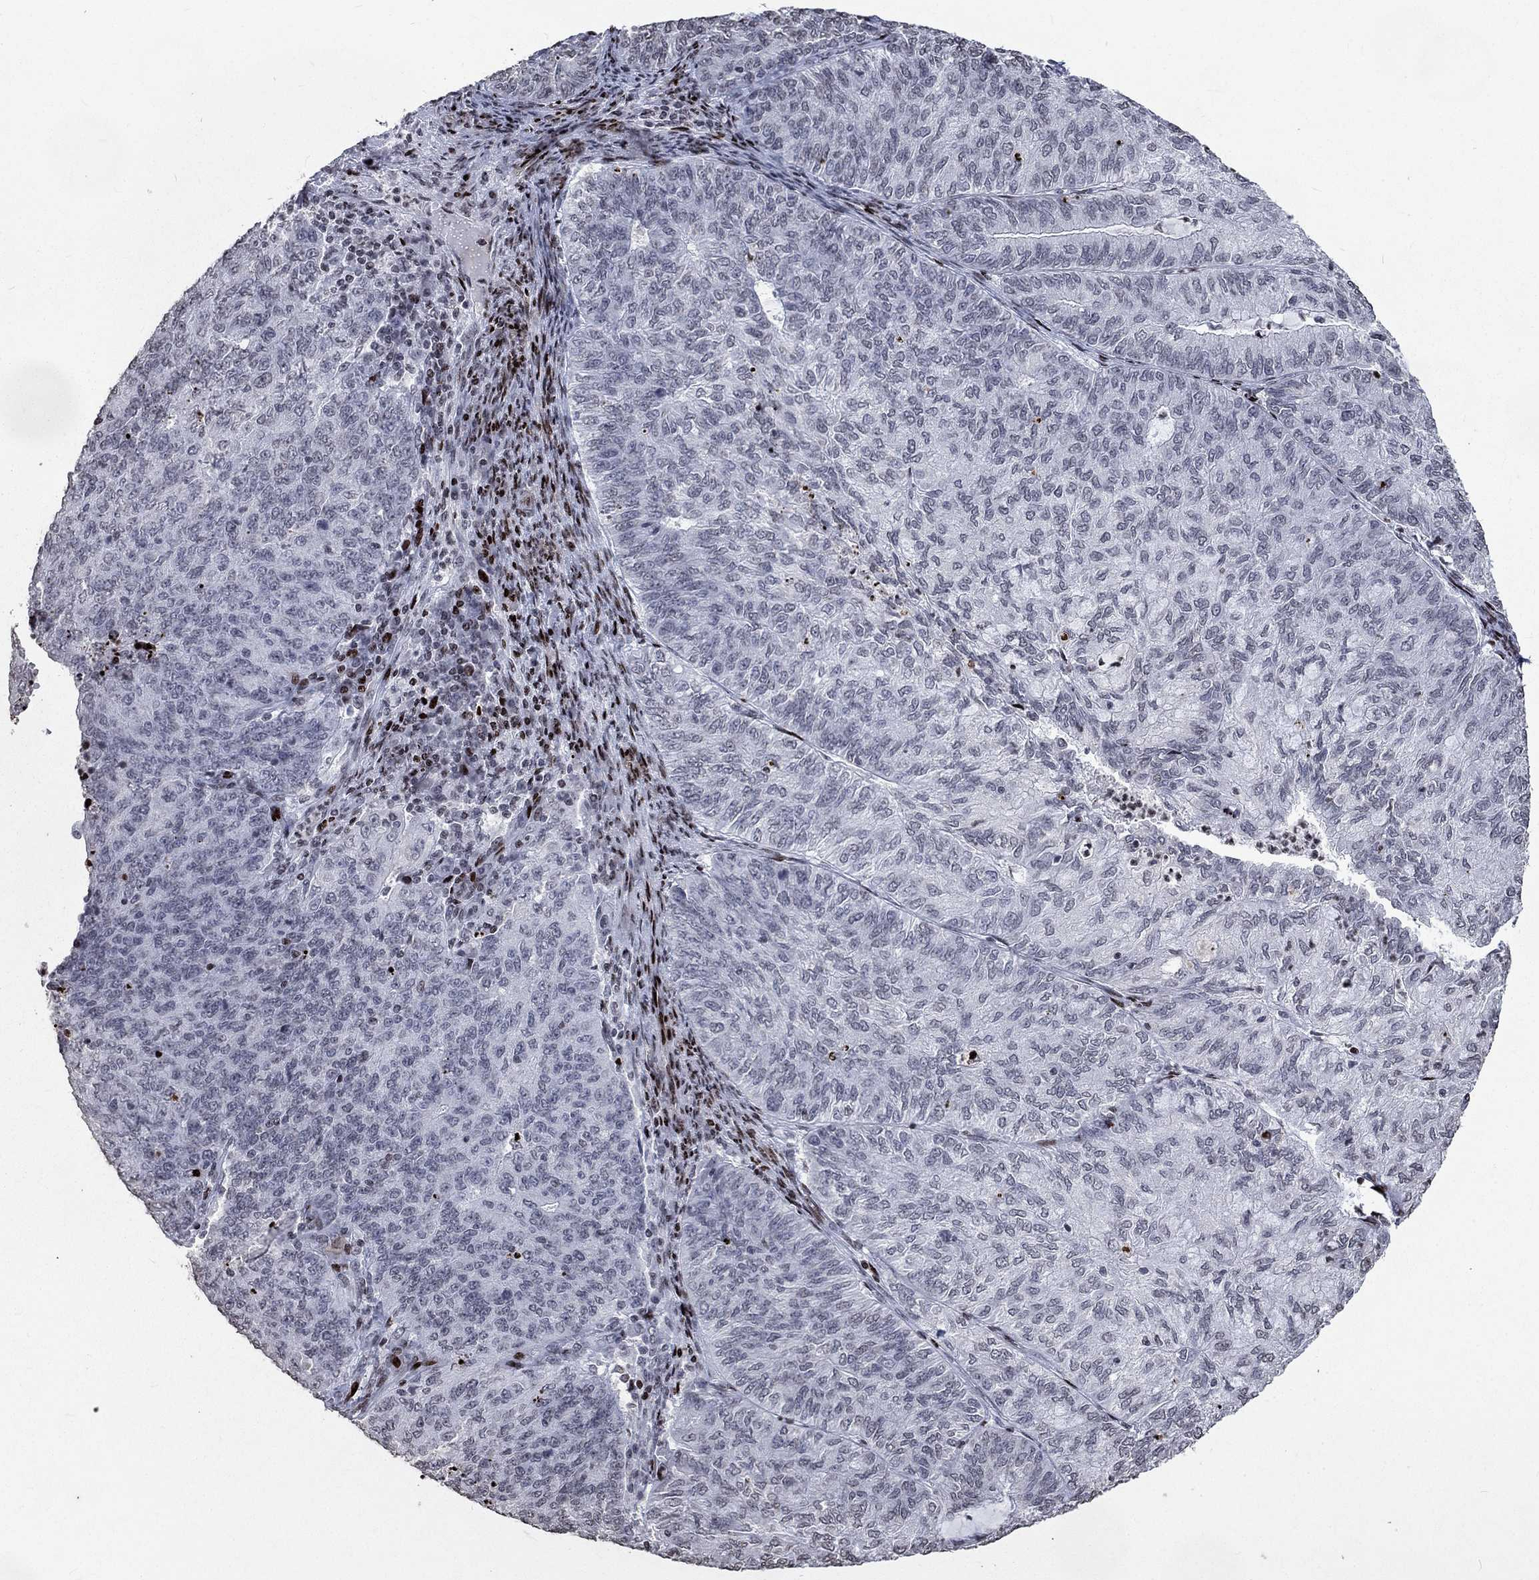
{"staining": {"intensity": "negative", "quantity": "none", "location": "none"}, "tissue": "endometrial cancer", "cell_type": "Tumor cells", "image_type": "cancer", "snomed": [{"axis": "morphology", "description": "Adenocarcinoma, NOS"}, {"axis": "topography", "description": "Endometrium"}], "caption": "The micrograph shows no significant expression in tumor cells of adenocarcinoma (endometrial).", "gene": "SRSF3", "patient": {"sex": "female", "age": 82}}